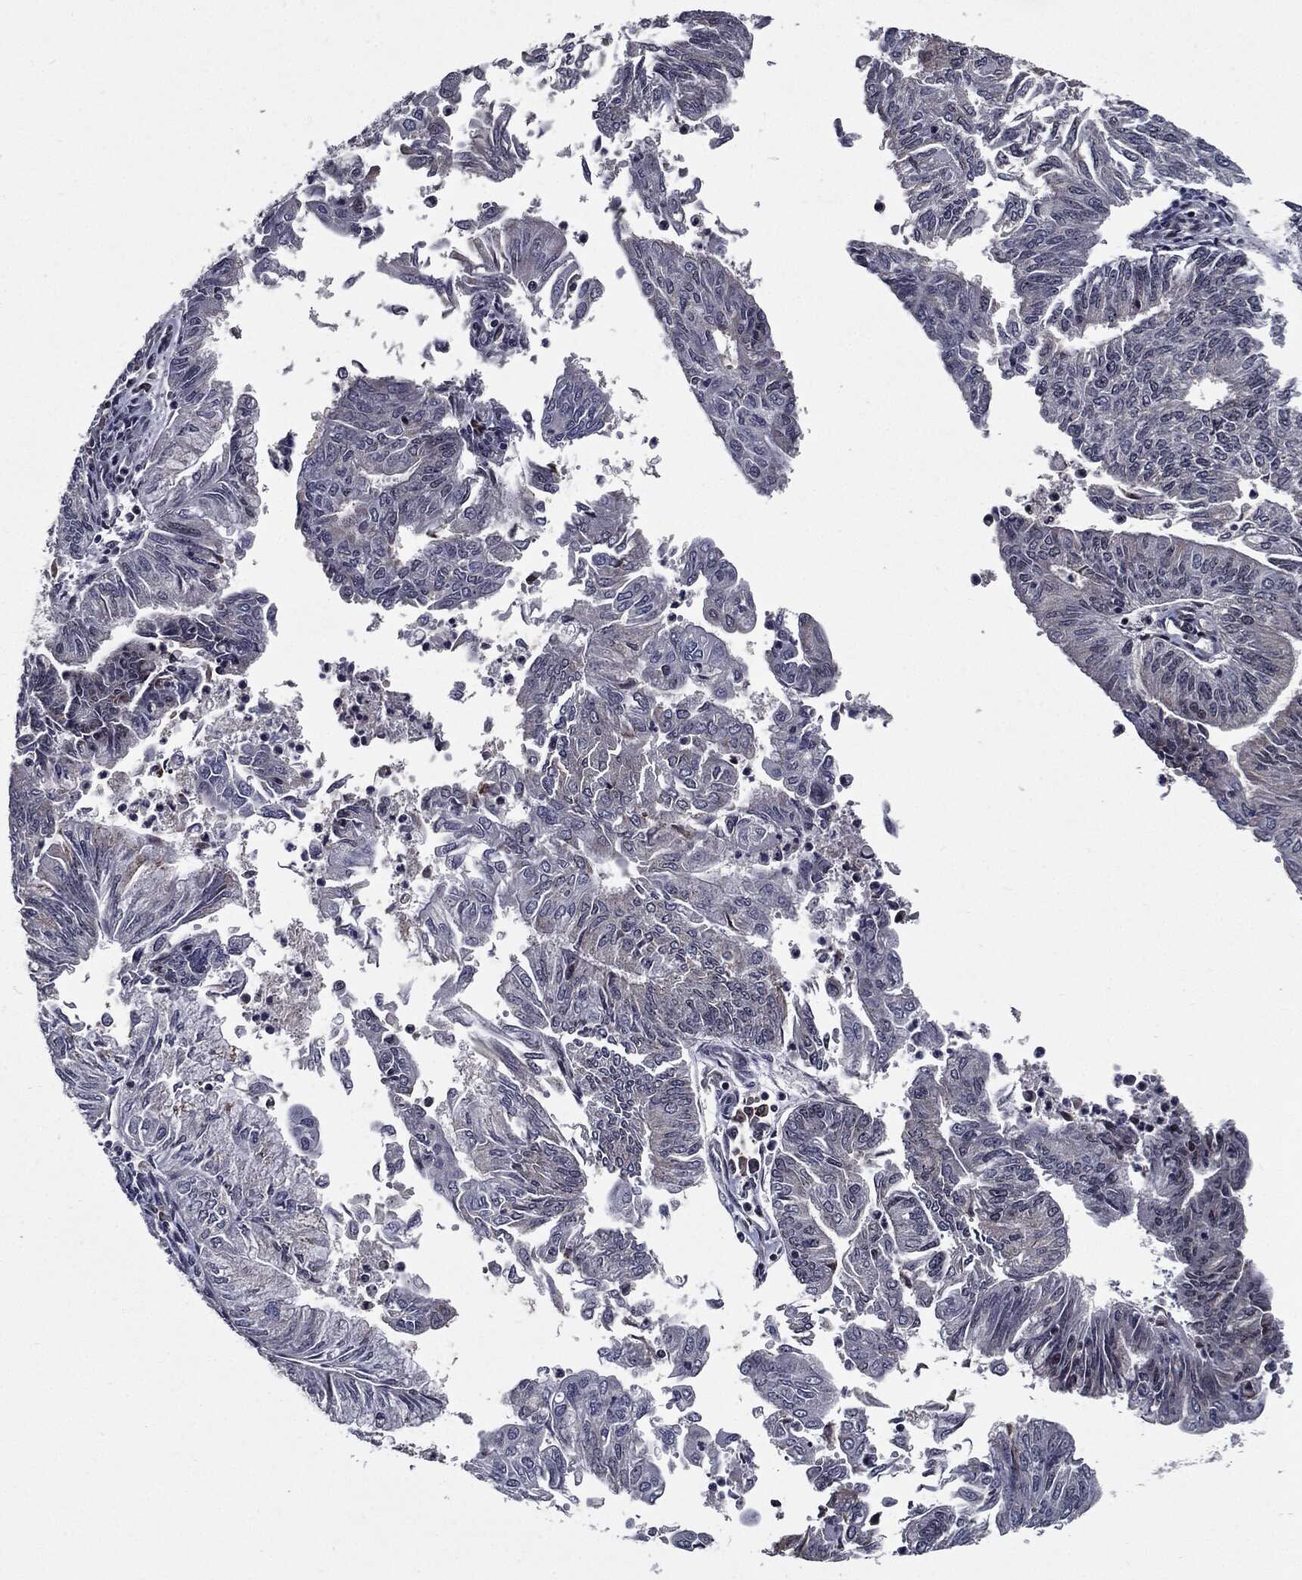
{"staining": {"intensity": "negative", "quantity": "none", "location": "none"}, "tissue": "endometrial cancer", "cell_type": "Tumor cells", "image_type": "cancer", "snomed": [{"axis": "morphology", "description": "Adenocarcinoma, NOS"}, {"axis": "topography", "description": "Endometrium"}], "caption": "The immunohistochemistry photomicrograph has no significant positivity in tumor cells of endometrial cancer tissue. The staining is performed using DAB brown chromogen with nuclei counter-stained in using hematoxylin.", "gene": "ZFP91", "patient": {"sex": "female", "age": 59}}